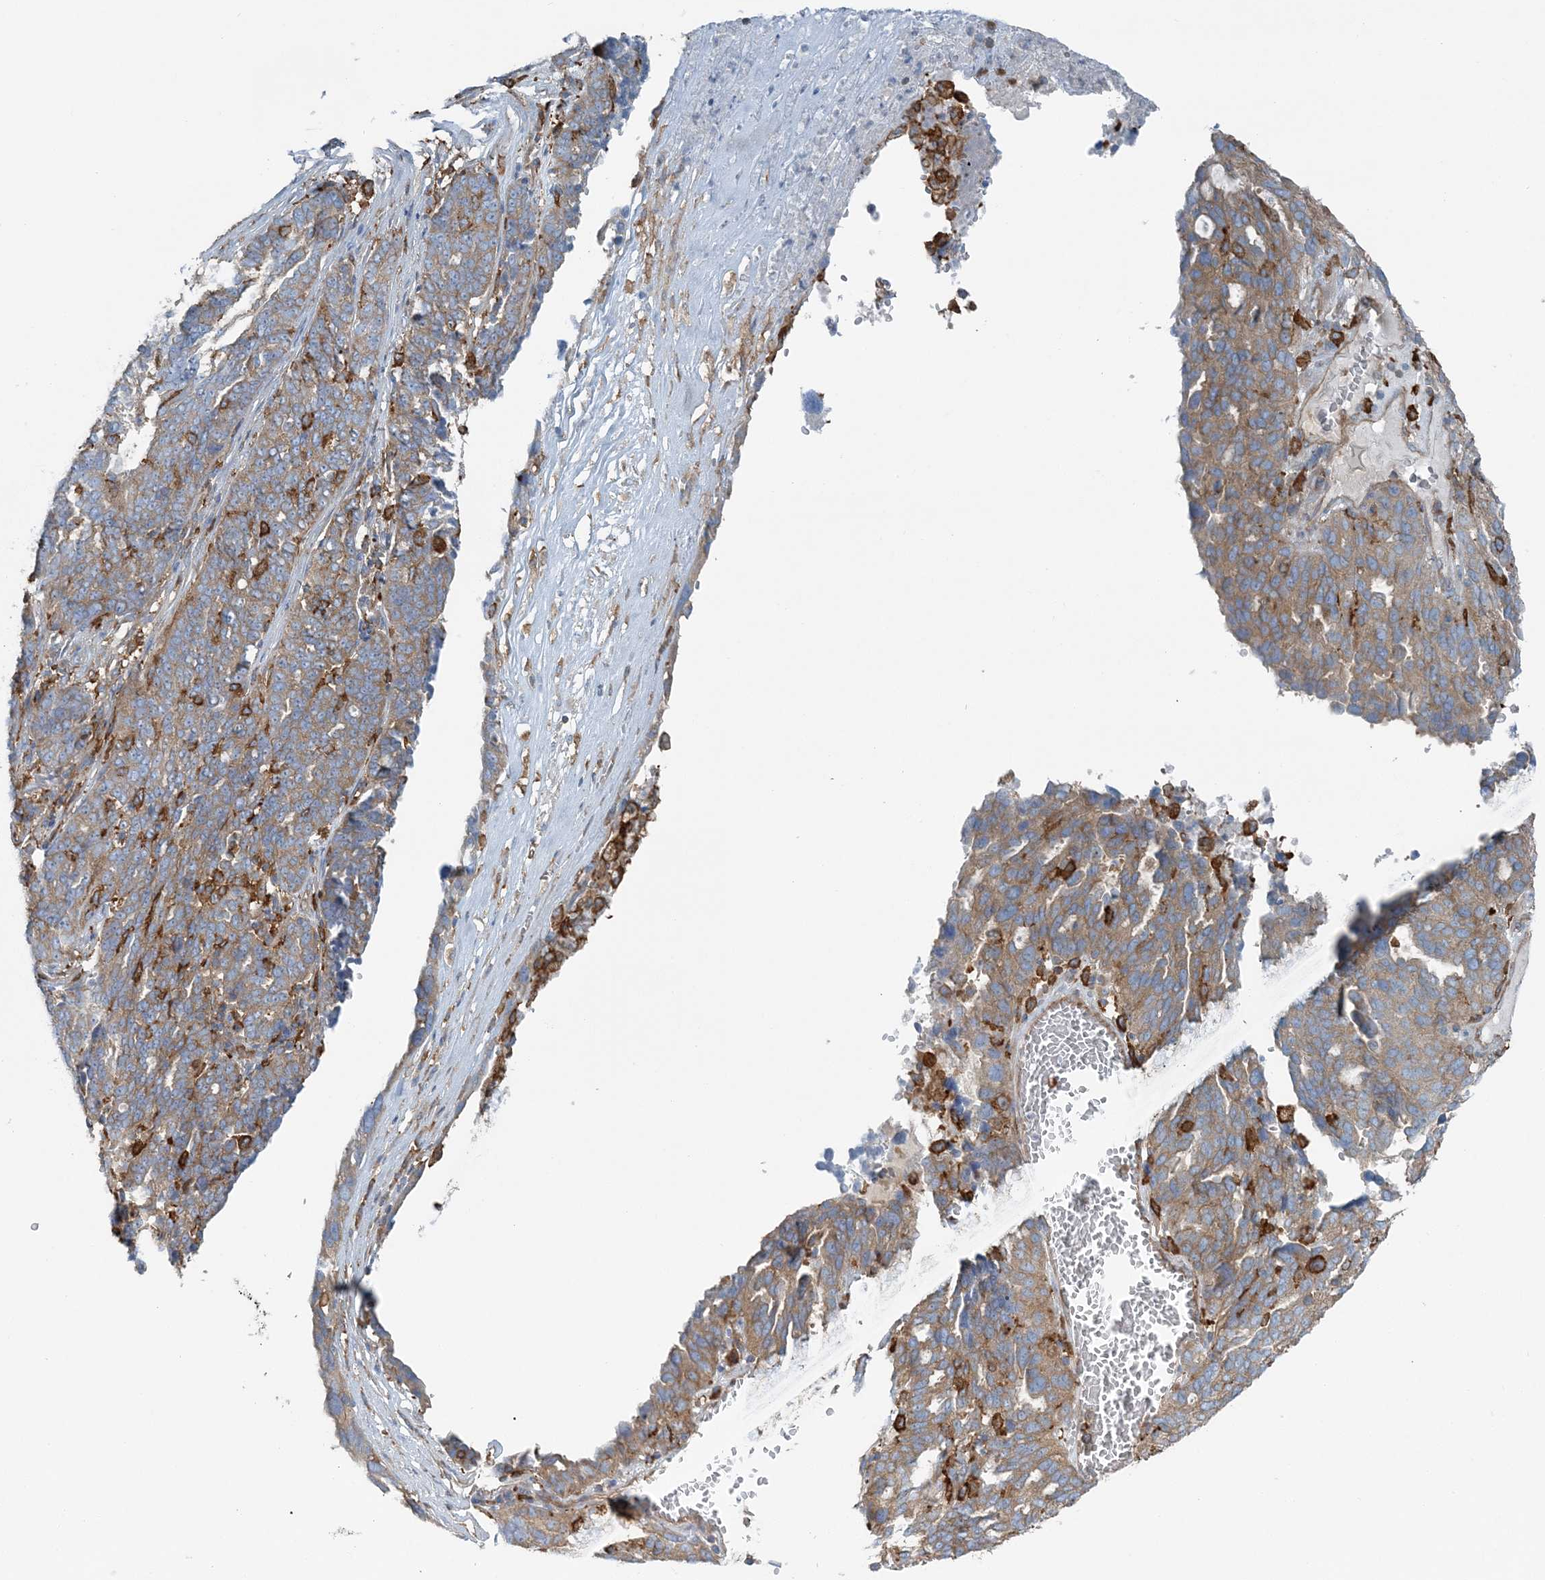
{"staining": {"intensity": "moderate", "quantity": ">75%", "location": "cytoplasmic/membranous"}, "tissue": "ovarian cancer", "cell_type": "Tumor cells", "image_type": "cancer", "snomed": [{"axis": "morphology", "description": "Cystadenocarcinoma, serous, NOS"}, {"axis": "topography", "description": "Ovary"}], "caption": "Brown immunohistochemical staining in human ovarian cancer shows moderate cytoplasmic/membranous staining in about >75% of tumor cells. The staining was performed using DAB, with brown indicating positive protein expression. Nuclei are stained blue with hematoxylin.", "gene": "SNX2", "patient": {"sex": "female", "age": 59}}